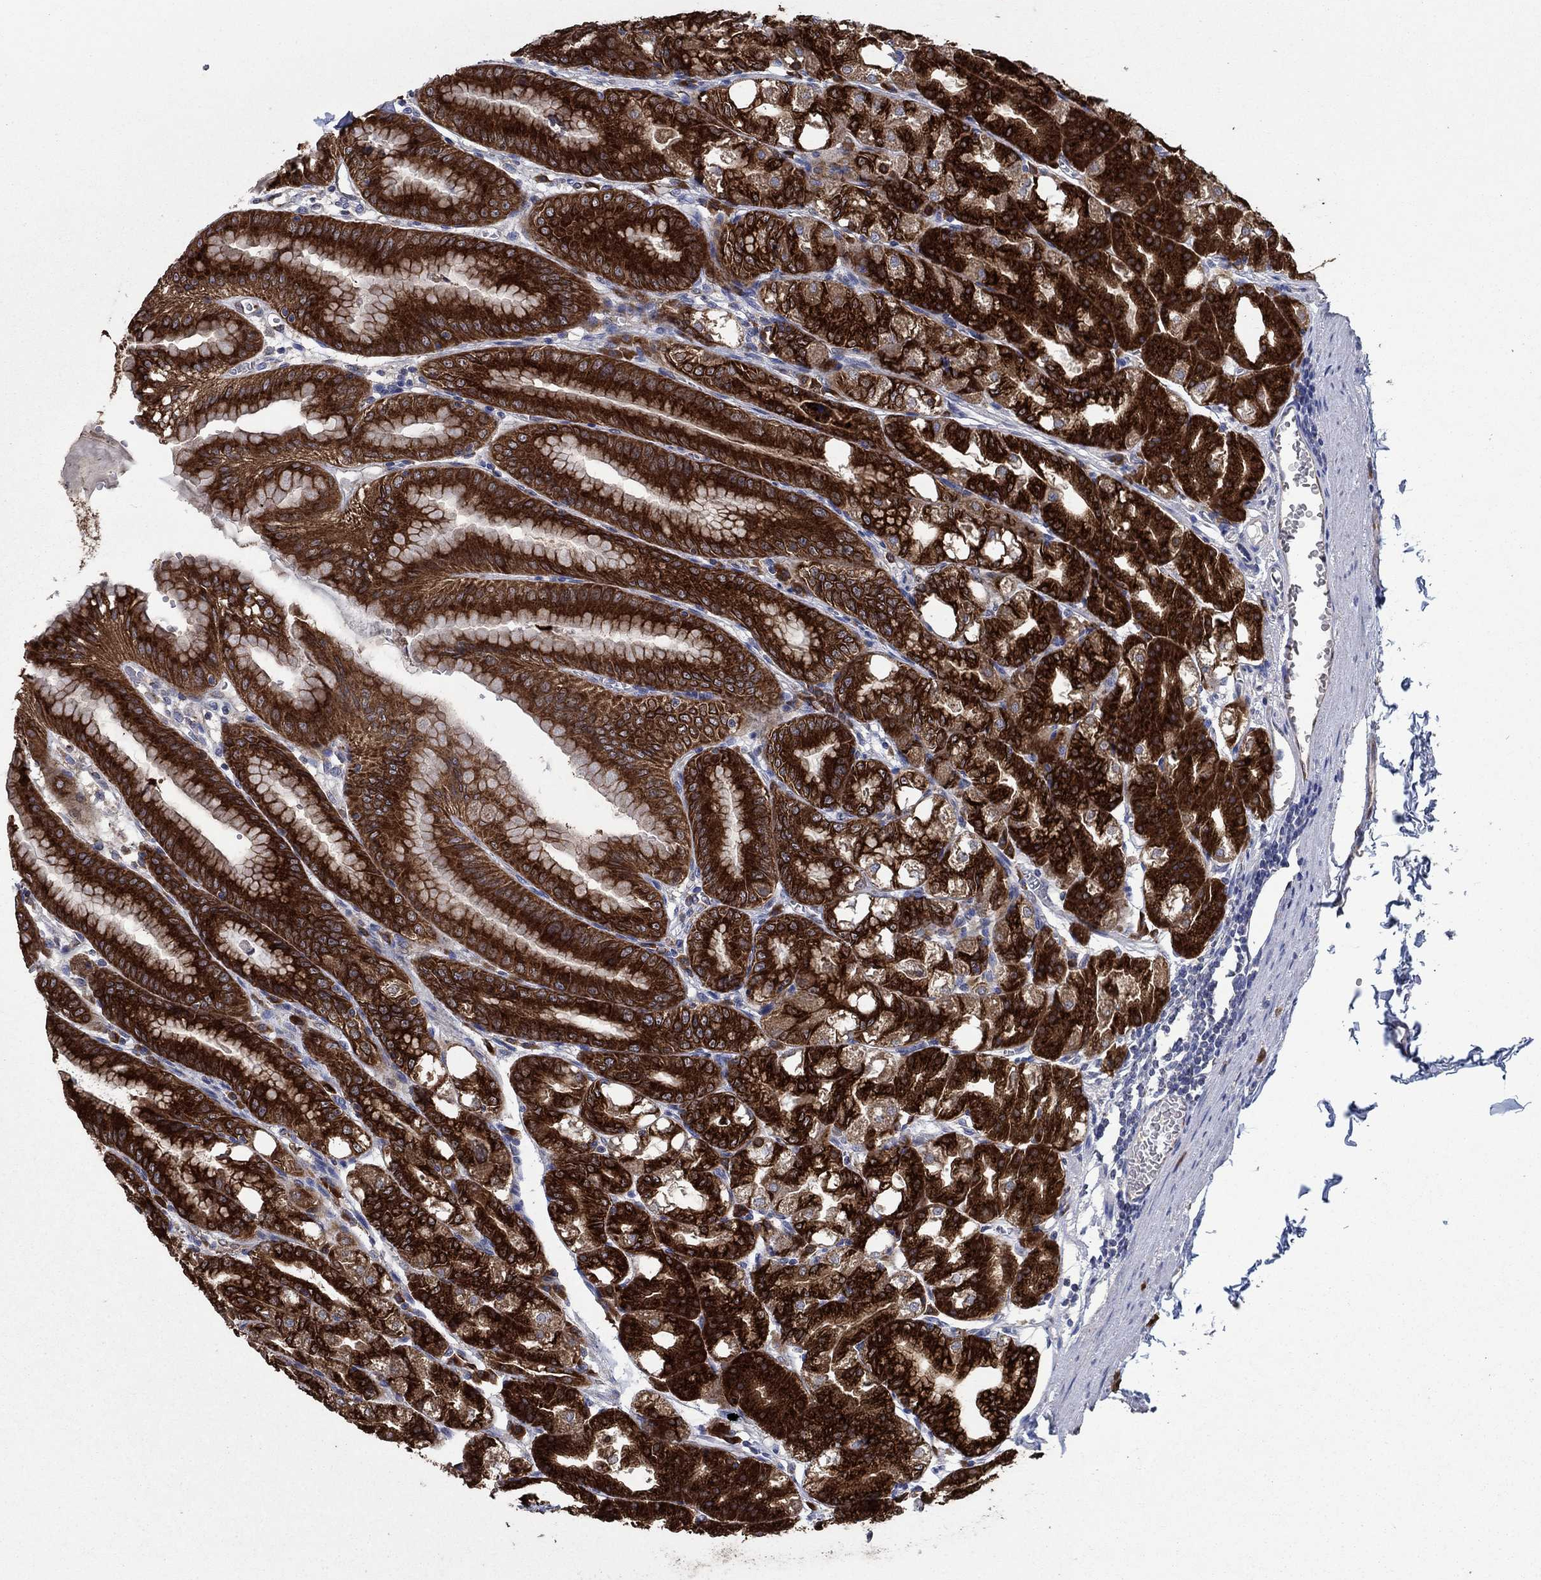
{"staining": {"intensity": "strong", "quantity": ">75%", "location": "cytoplasmic/membranous"}, "tissue": "stomach", "cell_type": "Glandular cells", "image_type": "normal", "snomed": [{"axis": "morphology", "description": "Normal tissue, NOS"}, {"axis": "topography", "description": "Stomach"}], "caption": "Brown immunohistochemical staining in benign stomach displays strong cytoplasmic/membranous positivity in approximately >75% of glandular cells. (IHC, brightfield microscopy, high magnification).", "gene": "HID1", "patient": {"sex": "male", "age": 71}}